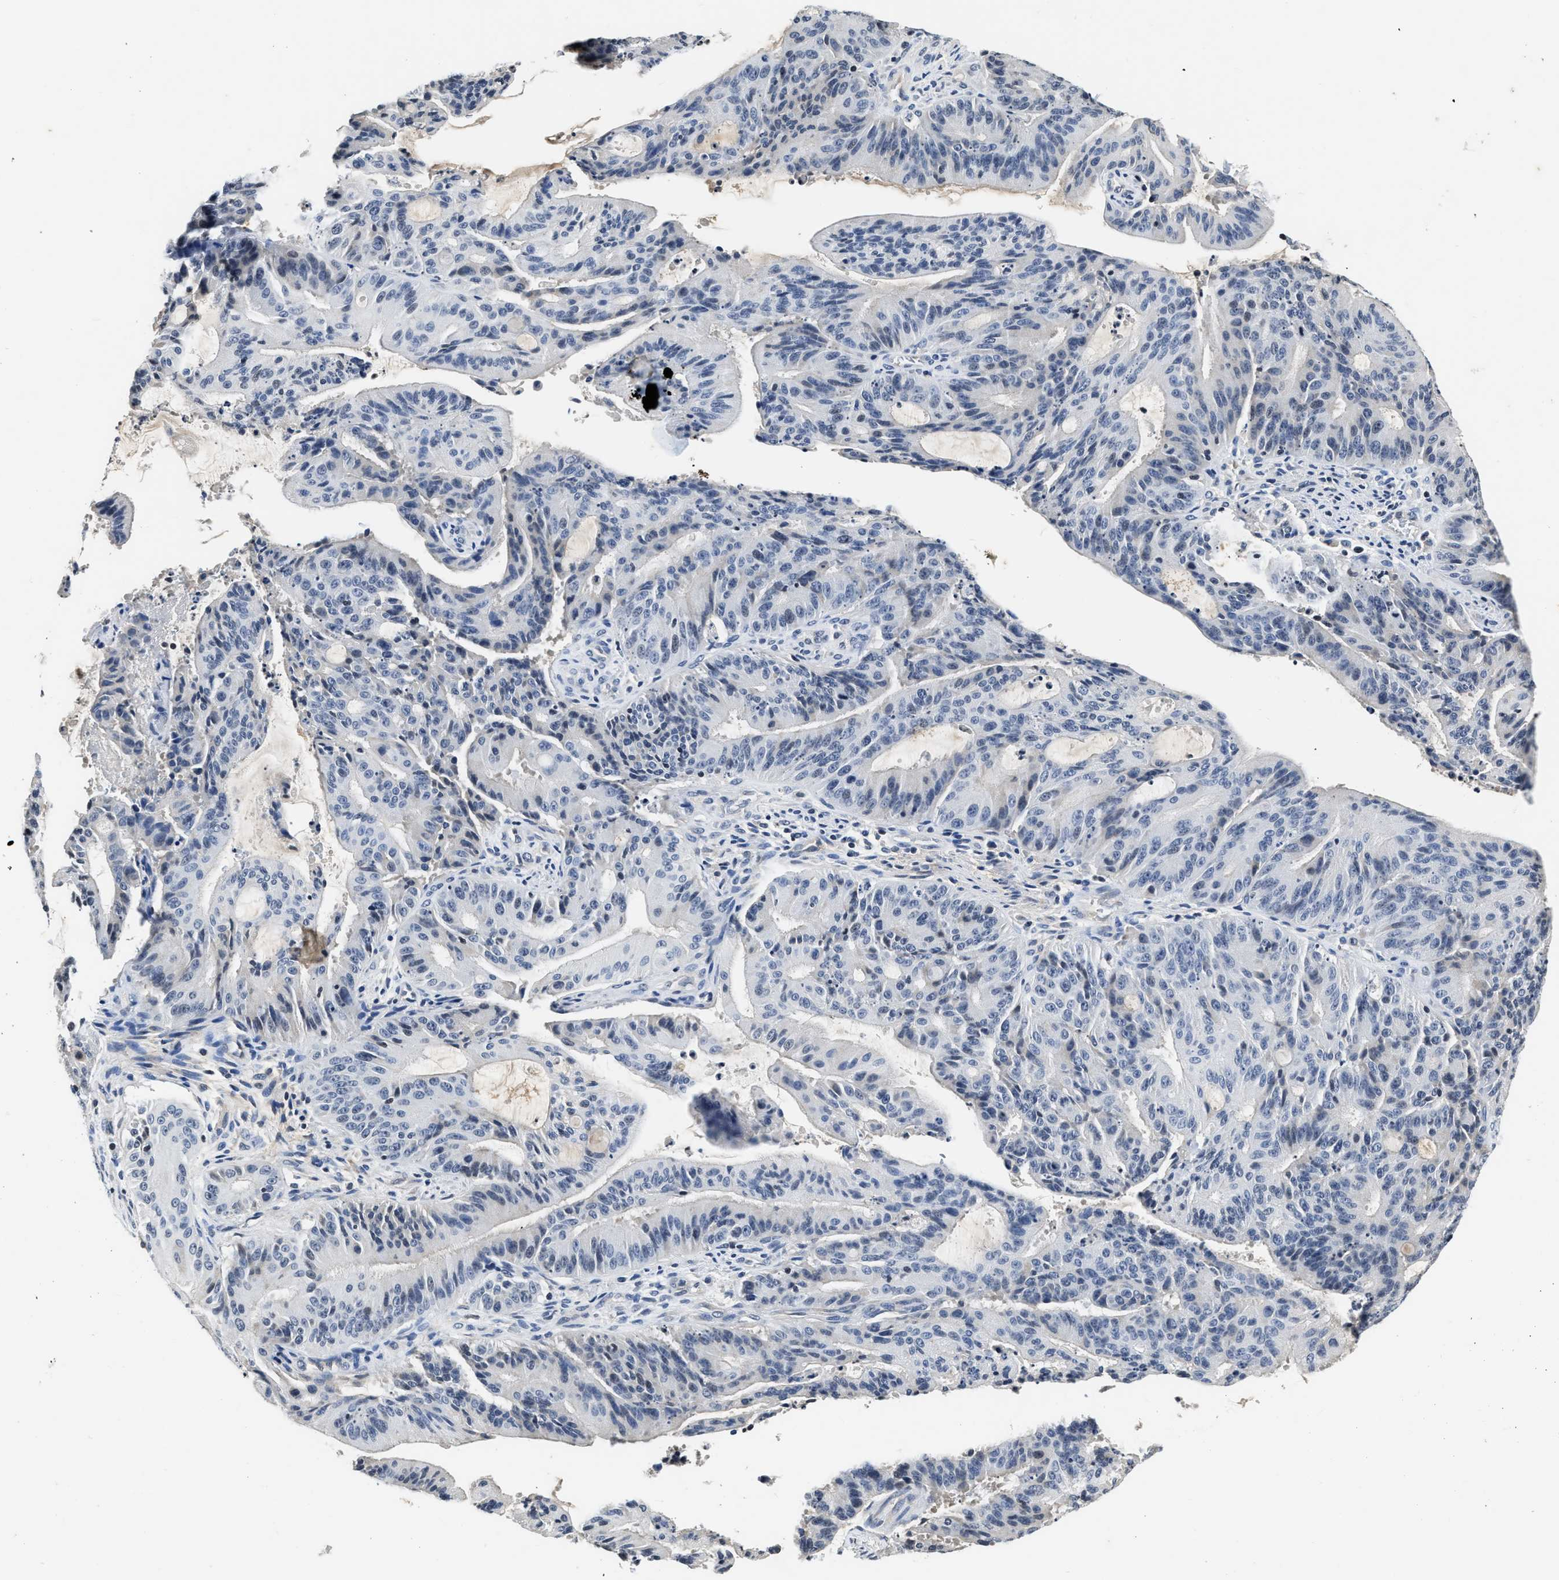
{"staining": {"intensity": "negative", "quantity": "none", "location": "none"}, "tissue": "liver cancer", "cell_type": "Tumor cells", "image_type": "cancer", "snomed": [{"axis": "morphology", "description": "Normal tissue, NOS"}, {"axis": "morphology", "description": "Cholangiocarcinoma"}, {"axis": "topography", "description": "Liver"}, {"axis": "topography", "description": "Peripheral nerve tissue"}], "caption": "Photomicrograph shows no significant protein positivity in tumor cells of liver cancer.", "gene": "FBLN2", "patient": {"sex": "female", "age": 73}}